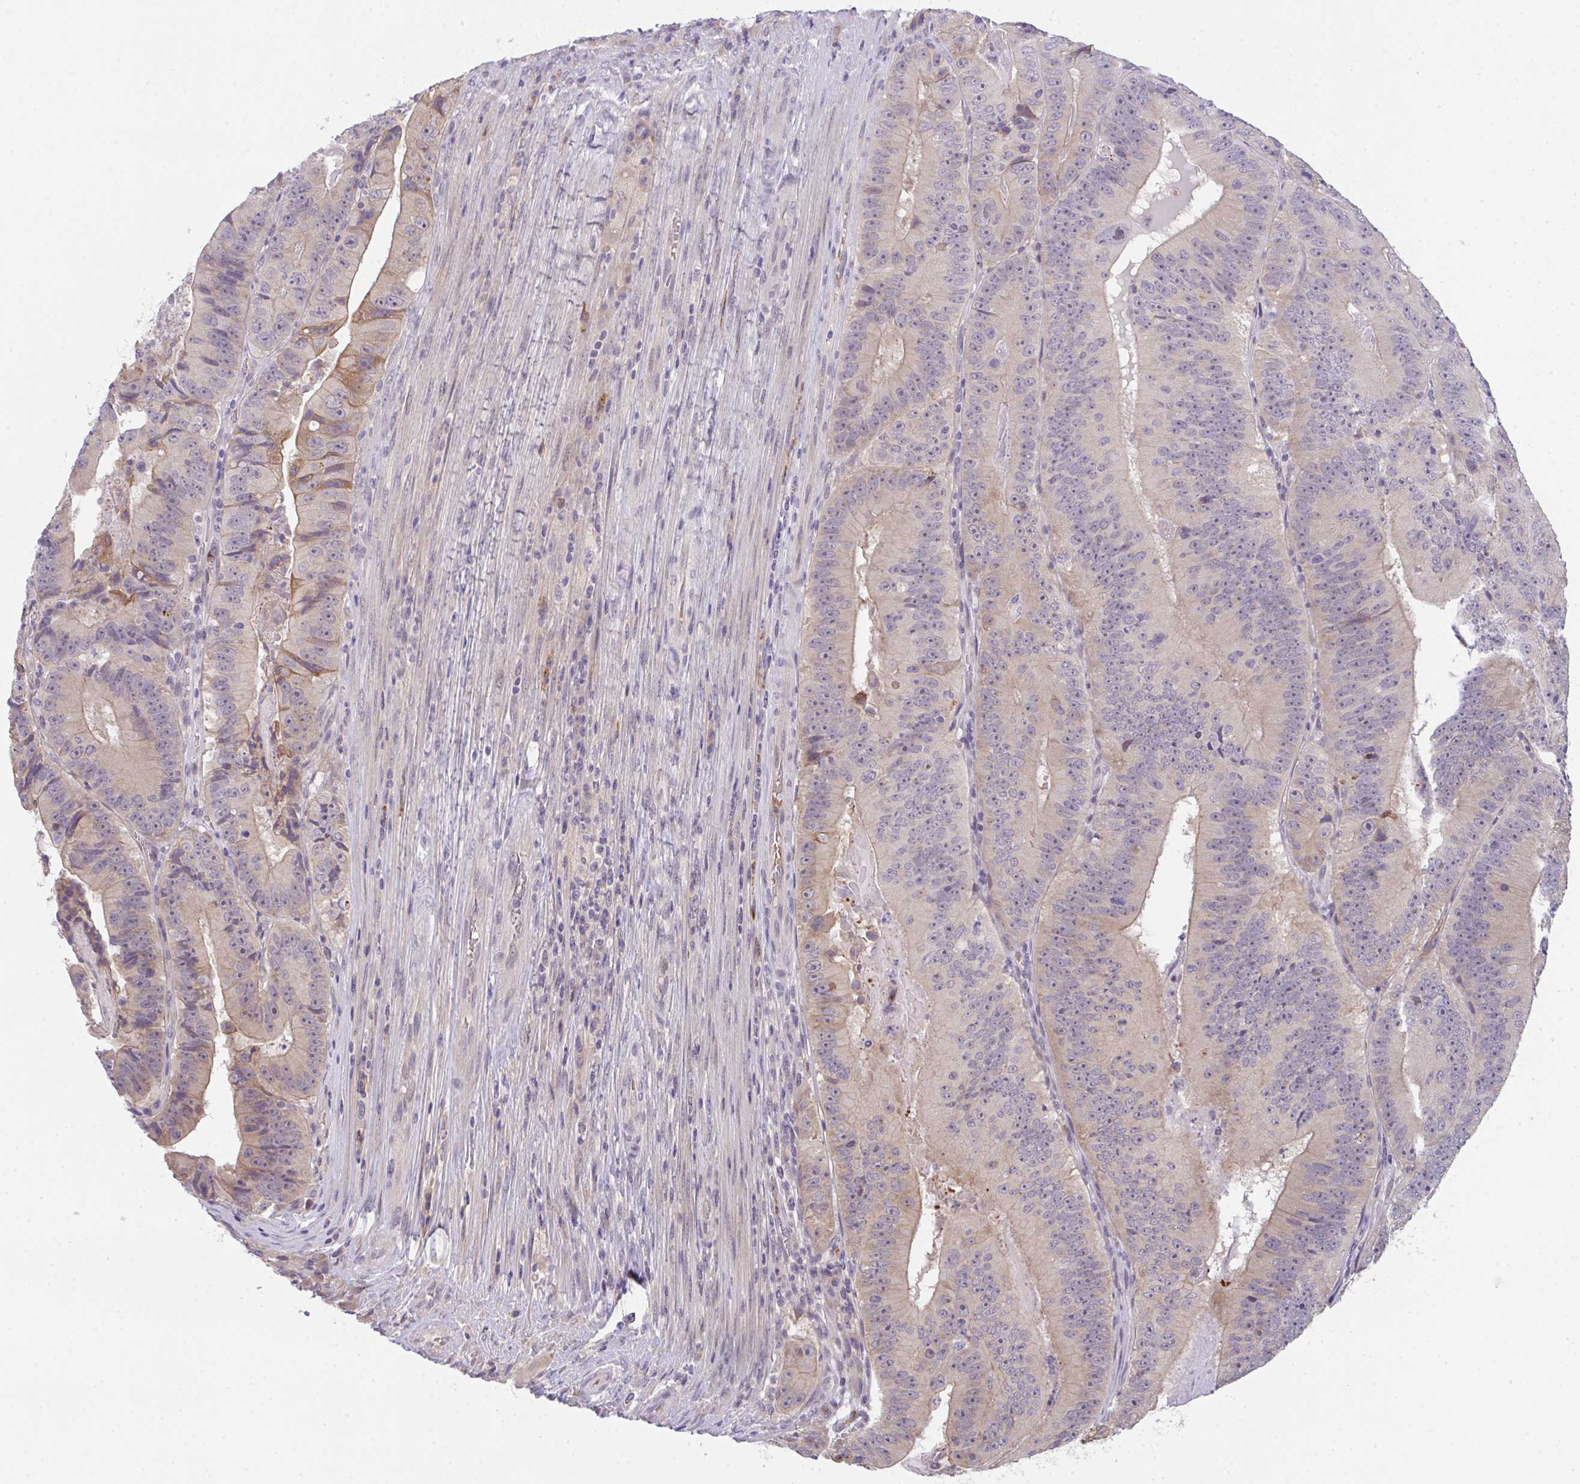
{"staining": {"intensity": "moderate", "quantity": "<25%", "location": "cytoplasmic/membranous"}, "tissue": "colorectal cancer", "cell_type": "Tumor cells", "image_type": "cancer", "snomed": [{"axis": "morphology", "description": "Adenocarcinoma, NOS"}, {"axis": "topography", "description": "Colon"}], "caption": "The image displays immunohistochemical staining of colorectal cancer (adenocarcinoma). There is moderate cytoplasmic/membranous staining is seen in approximately <25% of tumor cells.", "gene": "RIOK1", "patient": {"sex": "female", "age": 86}}